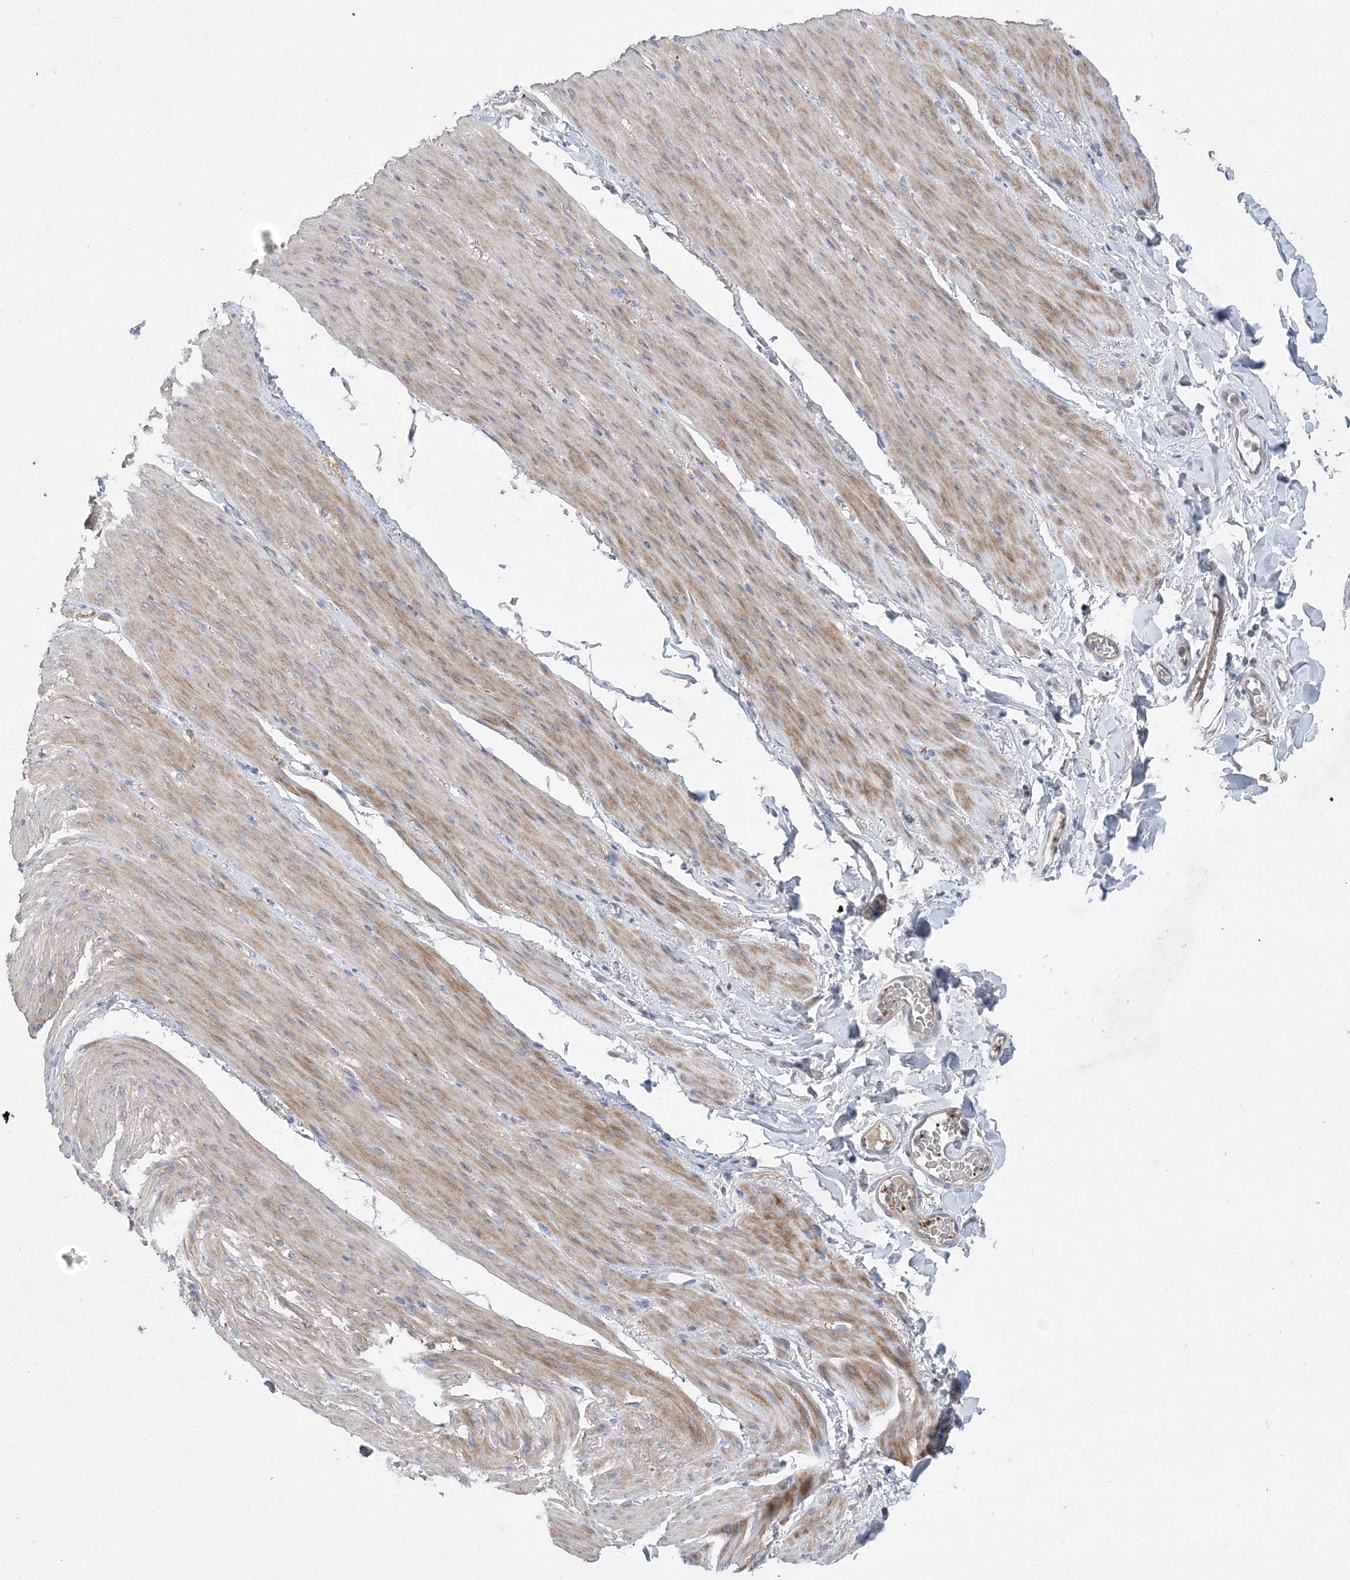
{"staining": {"intensity": "negative", "quantity": "none", "location": "none"}, "tissue": "adipose tissue", "cell_type": "Adipocytes", "image_type": "normal", "snomed": [{"axis": "morphology", "description": "Normal tissue, NOS"}, {"axis": "topography", "description": "Colon"}, {"axis": "topography", "description": "Peripheral nerve tissue"}], "caption": "Adipose tissue stained for a protein using IHC displays no expression adipocytes.", "gene": "ADCK2", "patient": {"sex": "female", "age": 61}}